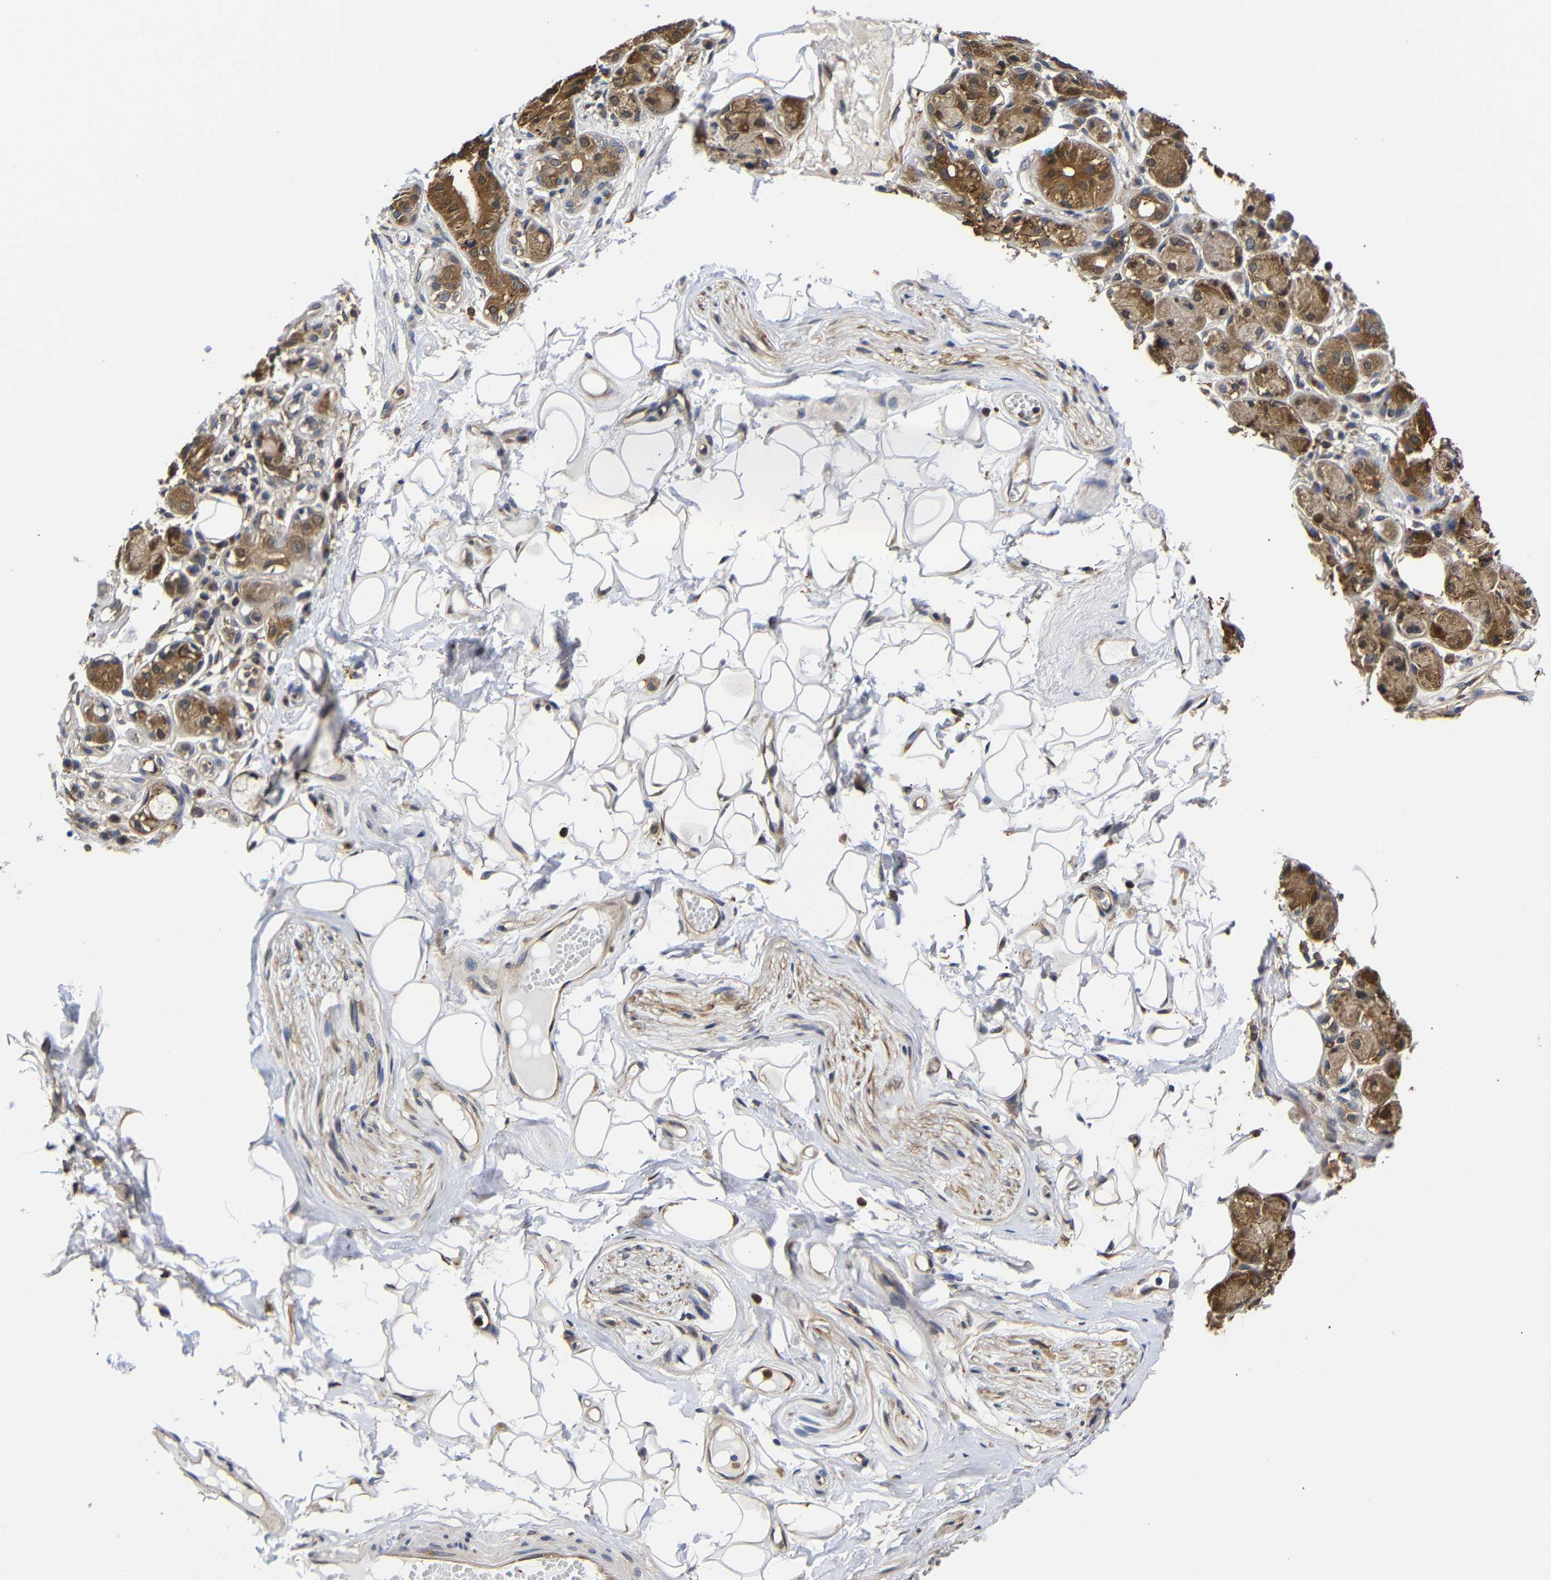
{"staining": {"intensity": "weak", "quantity": "25%-75%", "location": "cytoplasmic/membranous"}, "tissue": "adipose tissue", "cell_type": "Adipocytes", "image_type": "normal", "snomed": [{"axis": "morphology", "description": "Normal tissue, NOS"}, {"axis": "morphology", "description": "Inflammation, NOS"}, {"axis": "topography", "description": "Salivary gland"}, {"axis": "topography", "description": "Peripheral nerve tissue"}], "caption": "This image reveals benign adipose tissue stained with immunohistochemistry to label a protein in brown. The cytoplasmic/membranous of adipocytes show weak positivity for the protein. Nuclei are counter-stained blue.", "gene": "LRRCC1", "patient": {"sex": "female", "age": 75}}